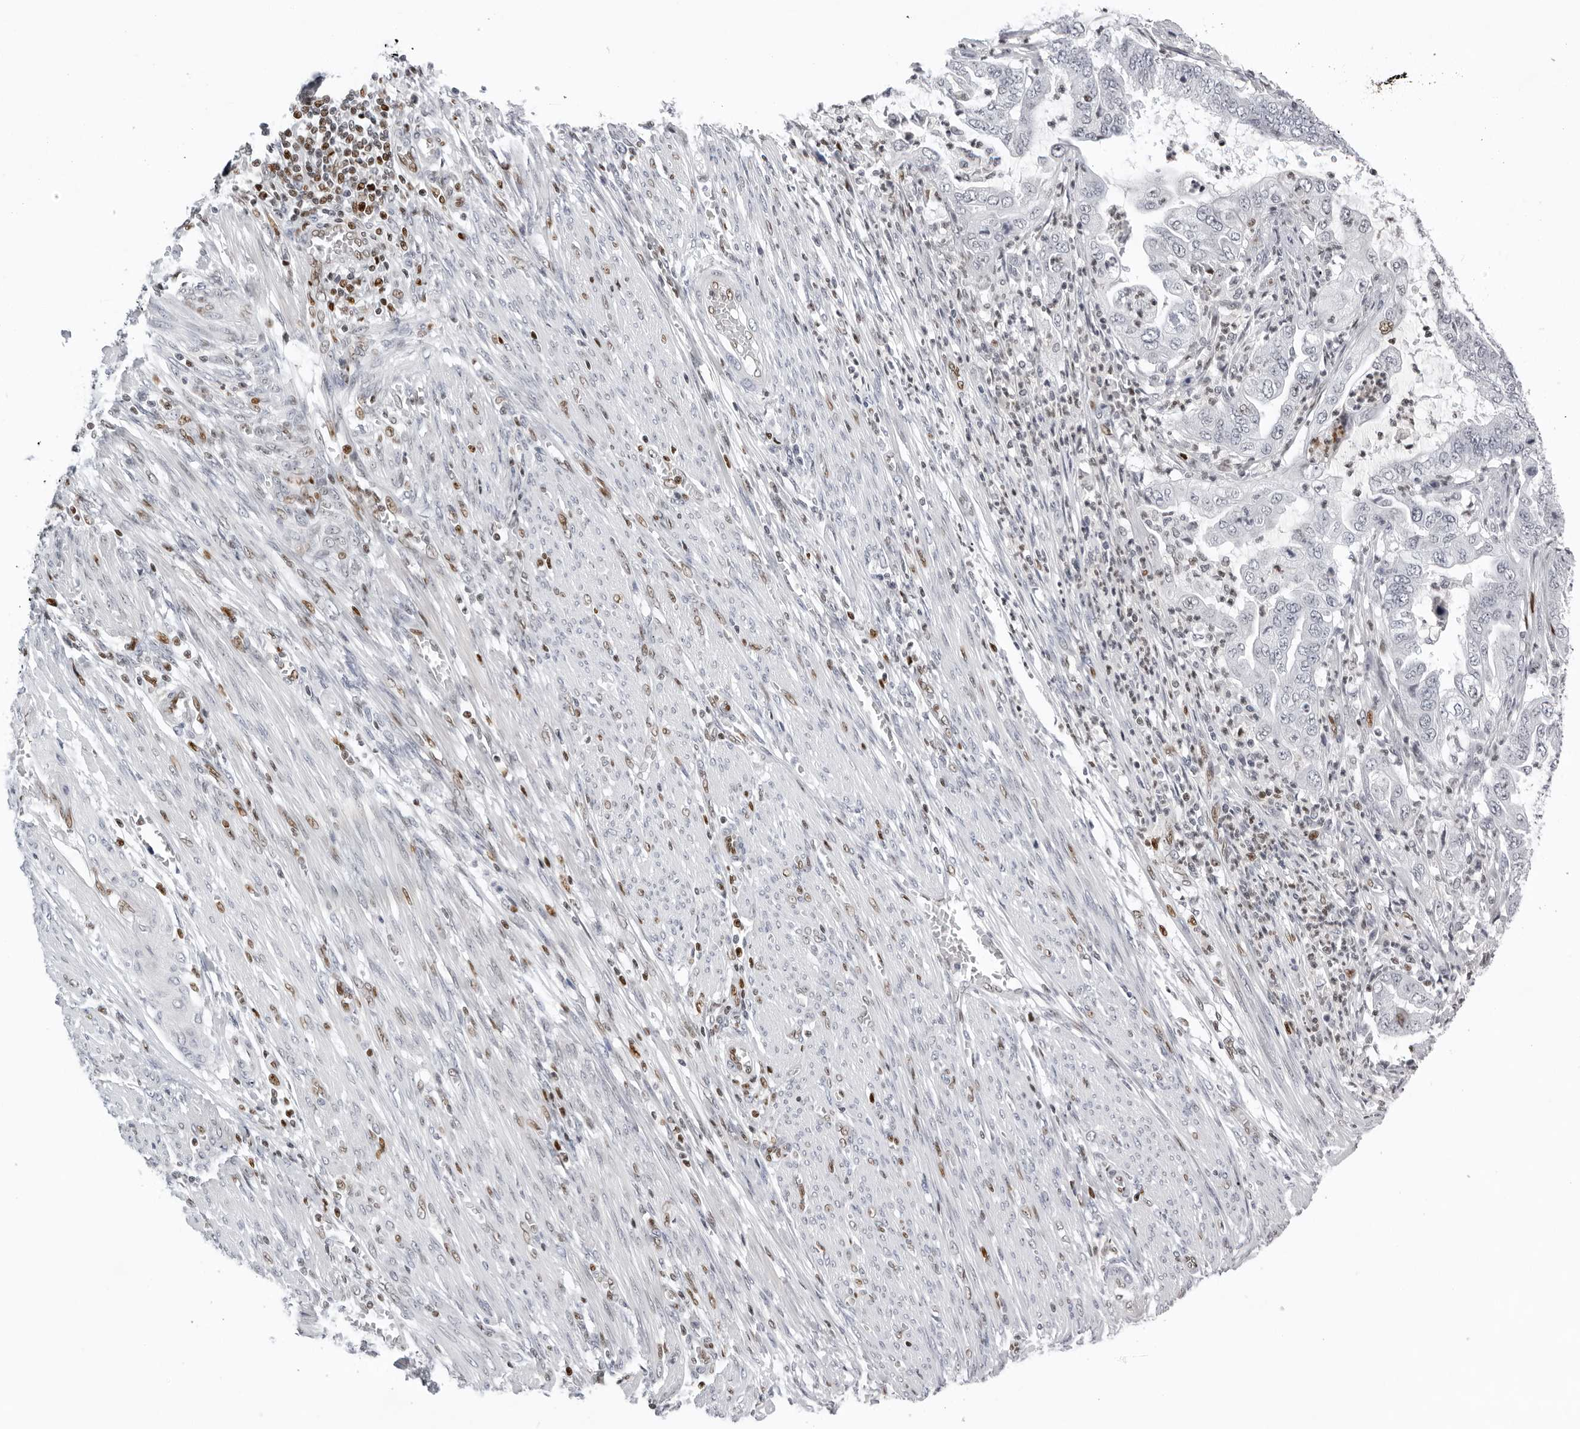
{"staining": {"intensity": "negative", "quantity": "none", "location": "none"}, "tissue": "endometrial cancer", "cell_type": "Tumor cells", "image_type": "cancer", "snomed": [{"axis": "morphology", "description": "Adenocarcinoma, NOS"}, {"axis": "topography", "description": "Endometrium"}], "caption": "IHC micrograph of neoplastic tissue: endometrial adenocarcinoma stained with DAB exhibits no significant protein staining in tumor cells.", "gene": "OGG1", "patient": {"sex": "female", "age": 51}}